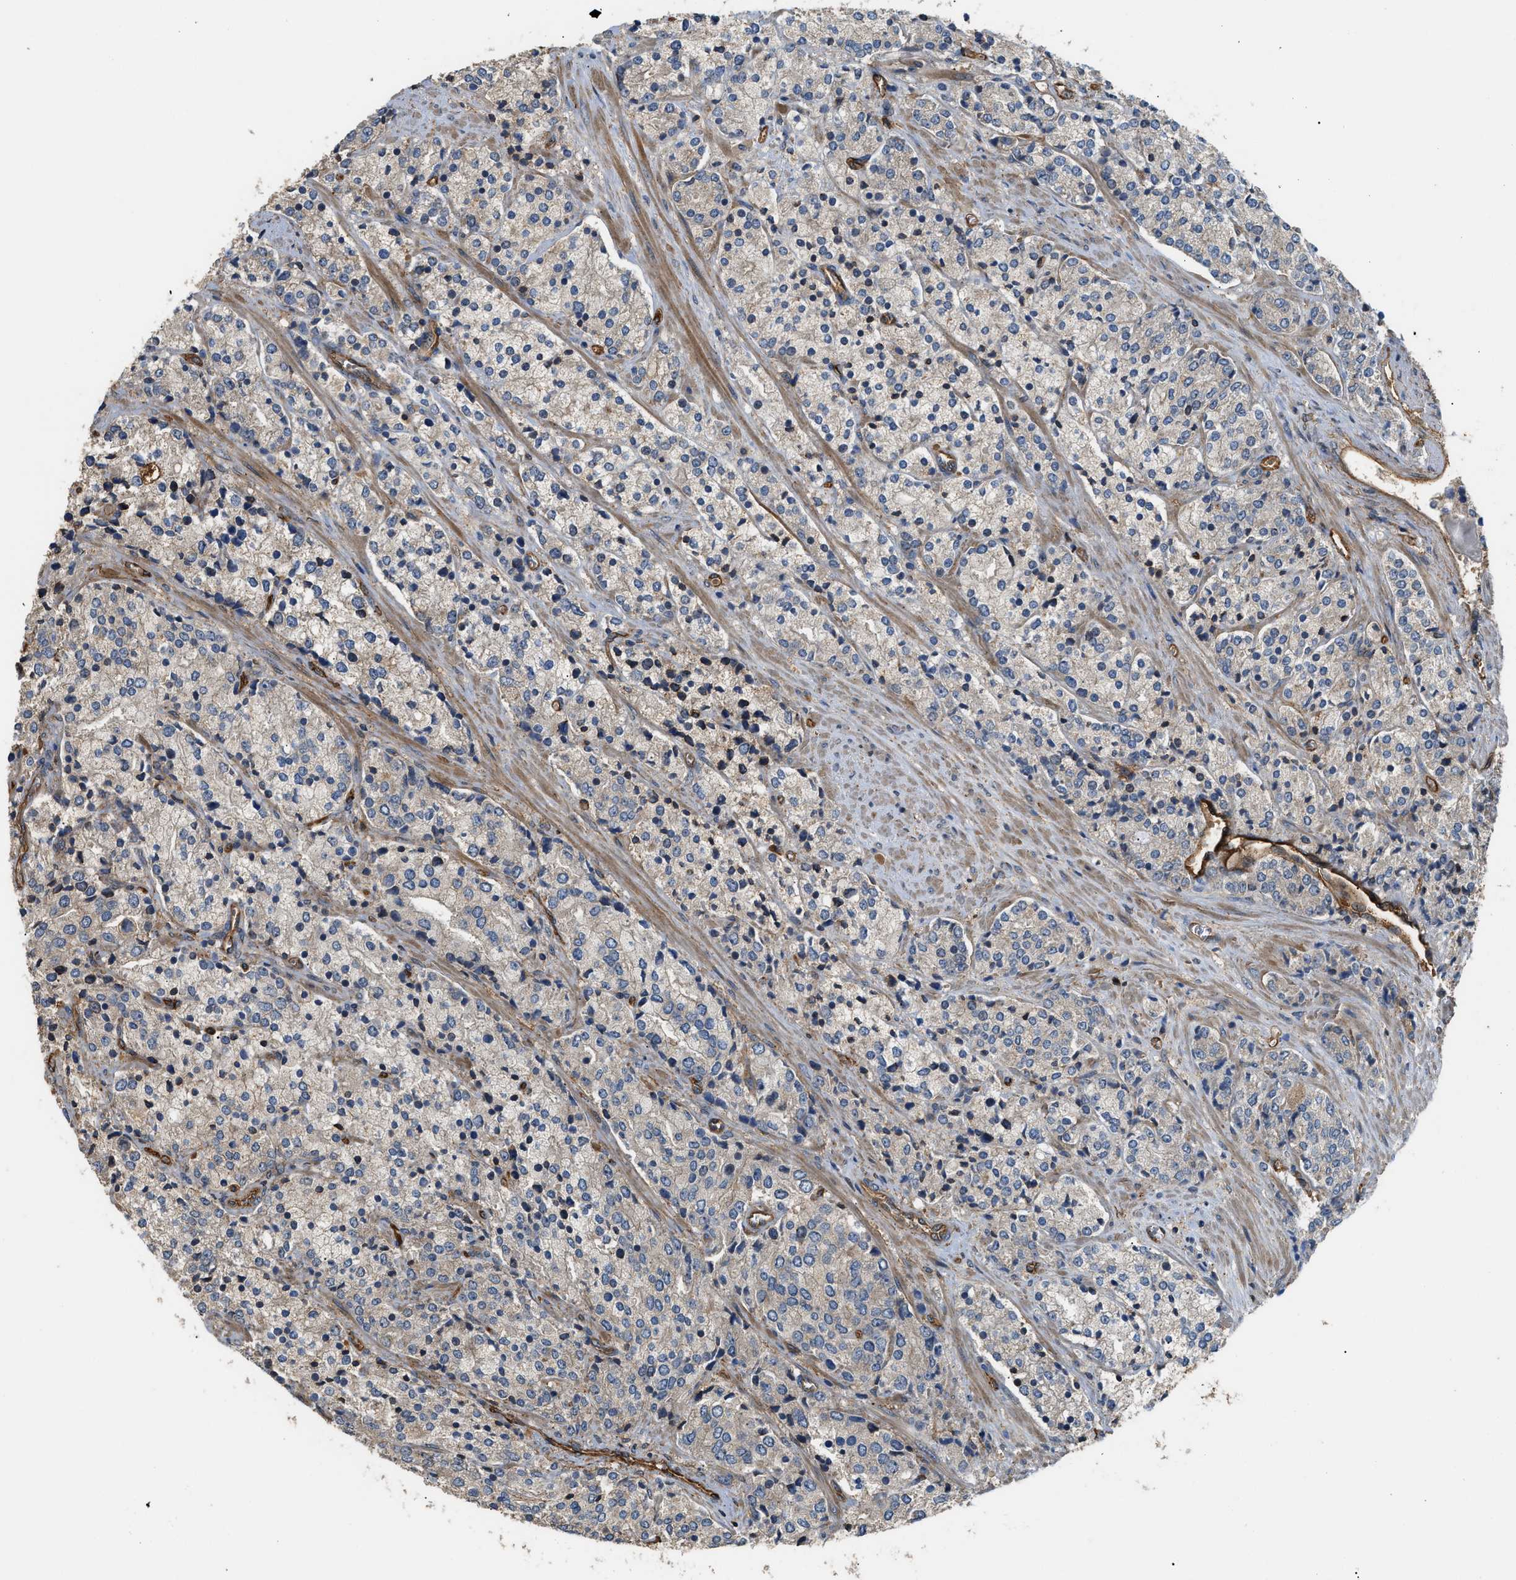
{"staining": {"intensity": "weak", "quantity": "<25%", "location": "cytoplasmic/membranous"}, "tissue": "prostate cancer", "cell_type": "Tumor cells", "image_type": "cancer", "snomed": [{"axis": "morphology", "description": "Adenocarcinoma, High grade"}, {"axis": "topography", "description": "Prostate"}], "caption": "The histopathology image reveals no staining of tumor cells in prostate high-grade adenocarcinoma. The staining was performed using DAB to visualize the protein expression in brown, while the nuclei were stained in blue with hematoxylin (Magnification: 20x).", "gene": "DDHD2", "patient": {"sex": "male", "age": 71}}